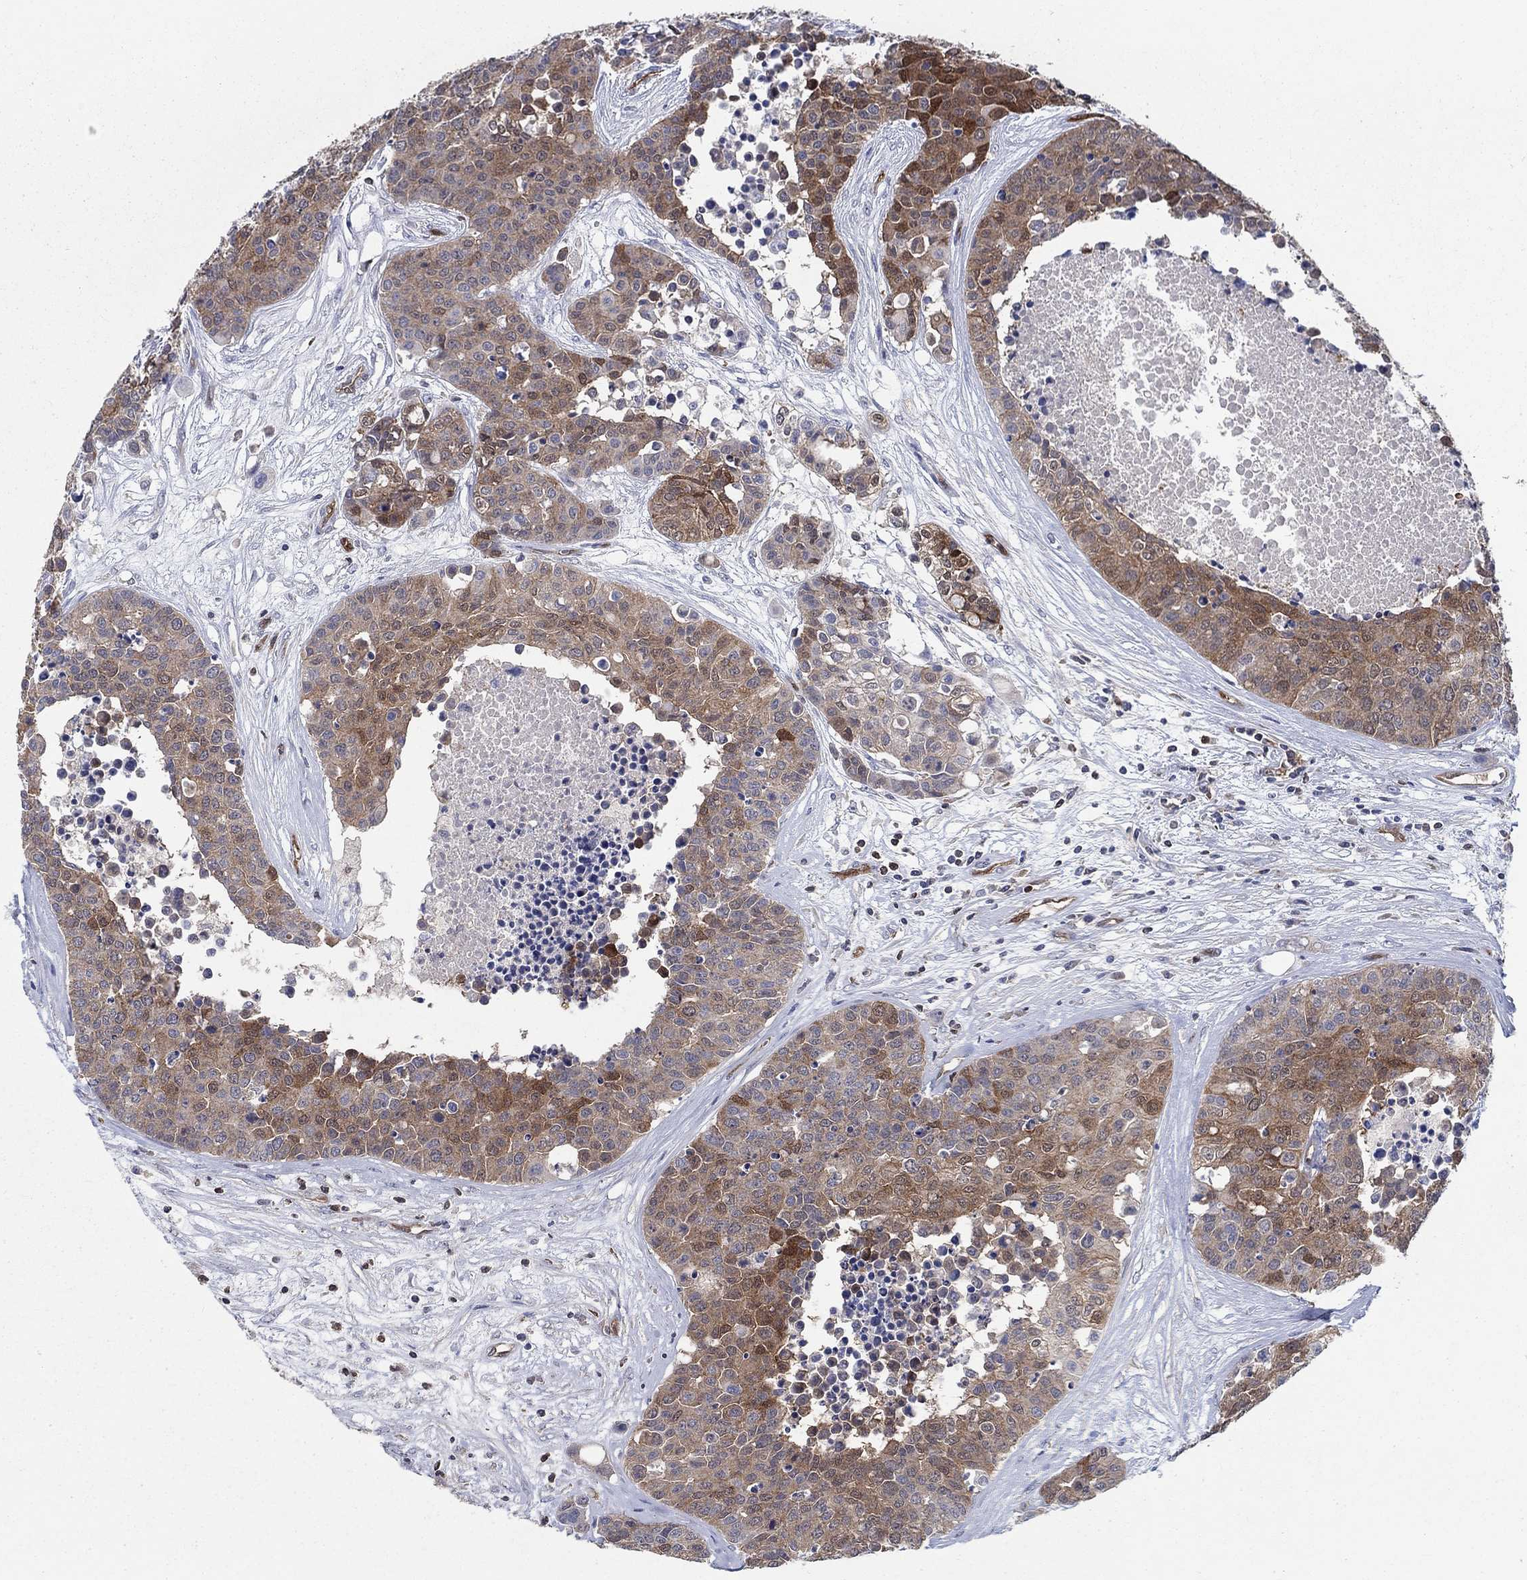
{"staining": {"intensity": "moderate", "quantity": "<25%", "location": "cytoplasmic/membranous,nuclear"}, "tissue": "carcinoid", "cell_type": "Tumor cells", "image_type": "cancer", "snomed": [{"axis": "morphology", "description": "Carcinoid, malignant, NOS"}, {"axis": "topography", "description": "Colon"}], "caption": "An image of carcinoid stained for a protein demonstrates moderate cytoplasmic/membranous and nuclear brown staining in tumor cells. (Stains: DAB (3,3'-diaminobenzidine) in brown, nuclei in blue, Microscopy: brightfield microscopy at high magnification).", "gene": "AGFG2", "patient": {"sex": "male", "age": 81}}